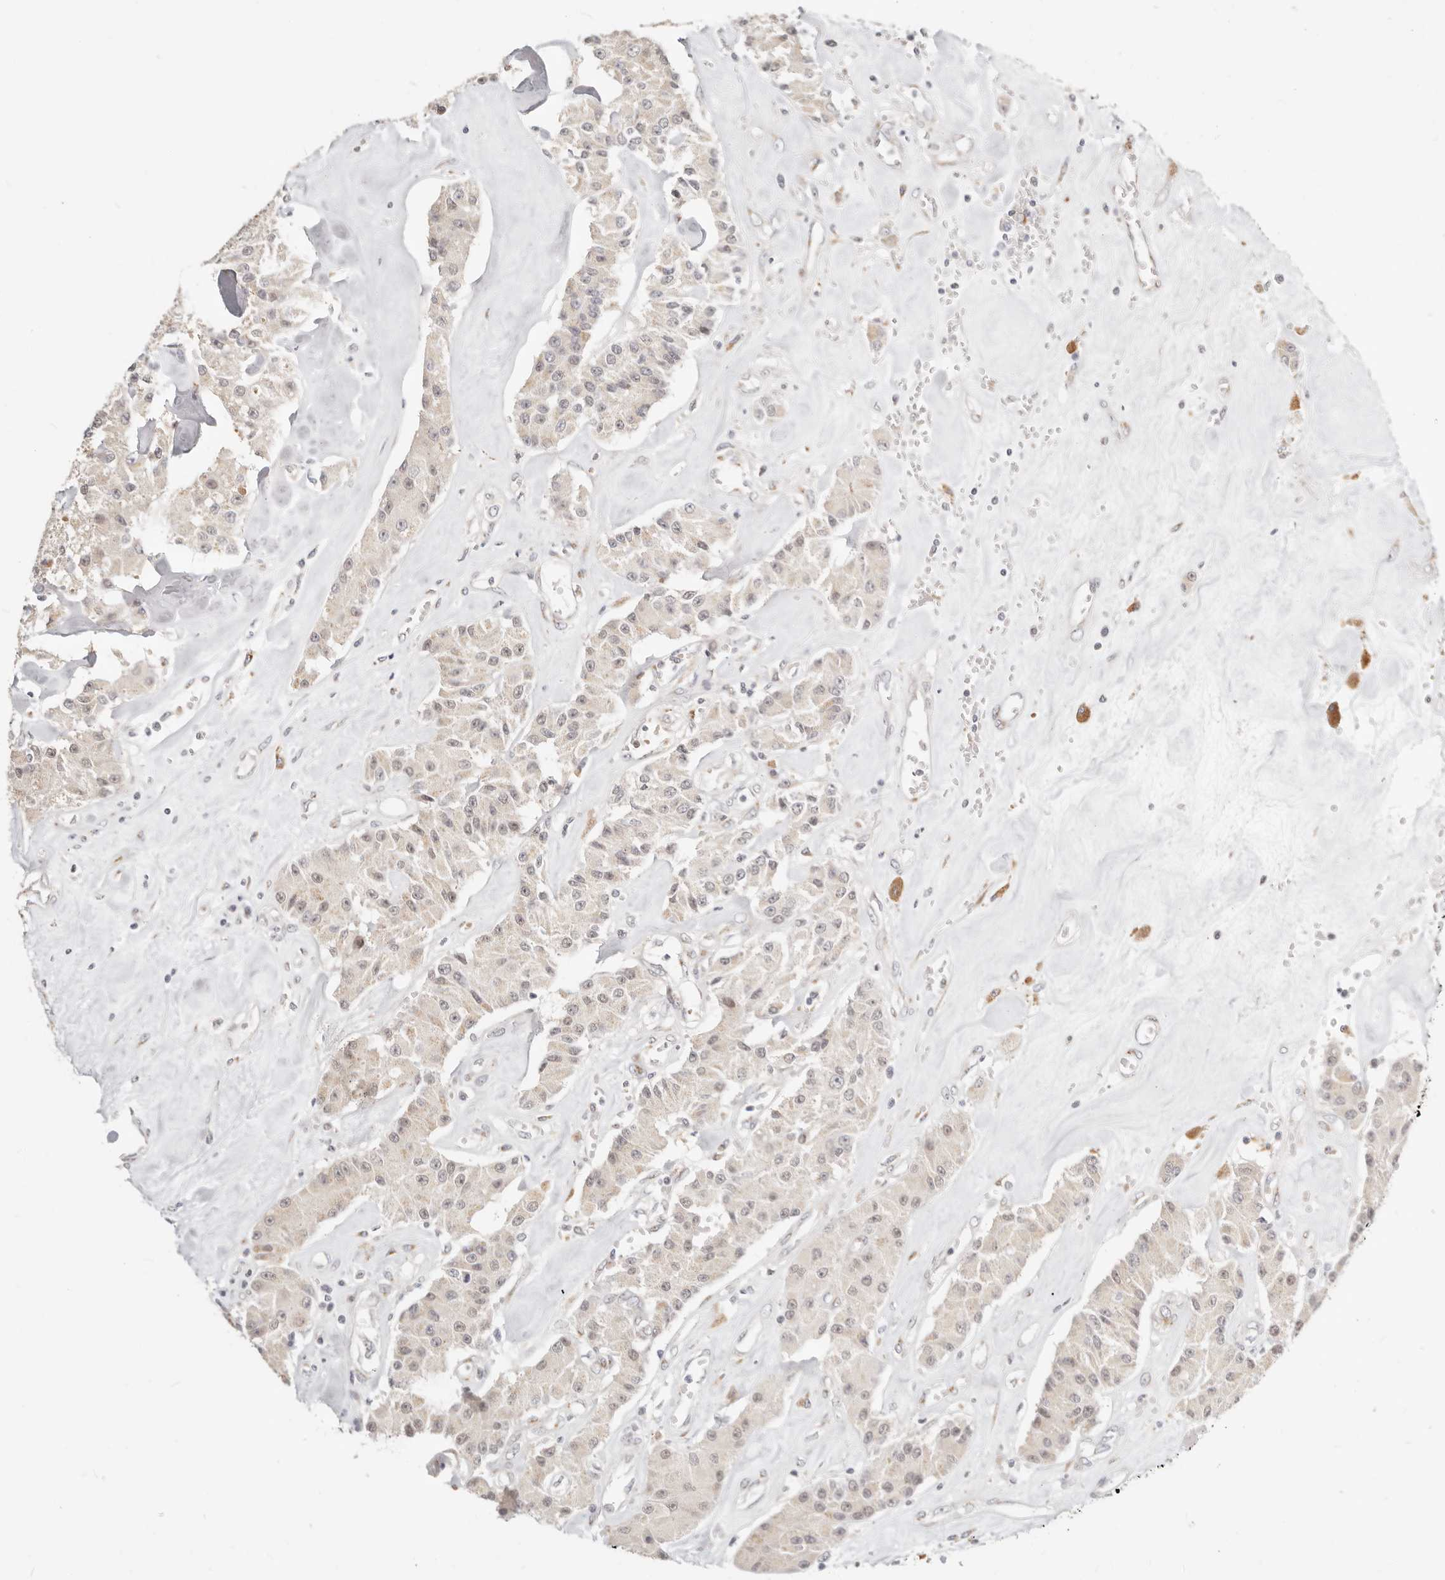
{"staining": {"intensity": "negative", "quantity": "none", "location": "none"}, "tissue": "carcinoid", "cell_type": "Tumor cells", "image_type": "cancer", "snomed": [{"axis": "morphology", "description": "Carcinoid, malignant, NOS"}, {"axis": "topography", "description": "Pancreas"}], "caption": "Human carcinoid (malignant) stained for a protein using immunohistochemistry (IHC) shows no staining in tumor cells.", "gene": "FAM20B", "patient": {"sex": "male", "age": 41}}